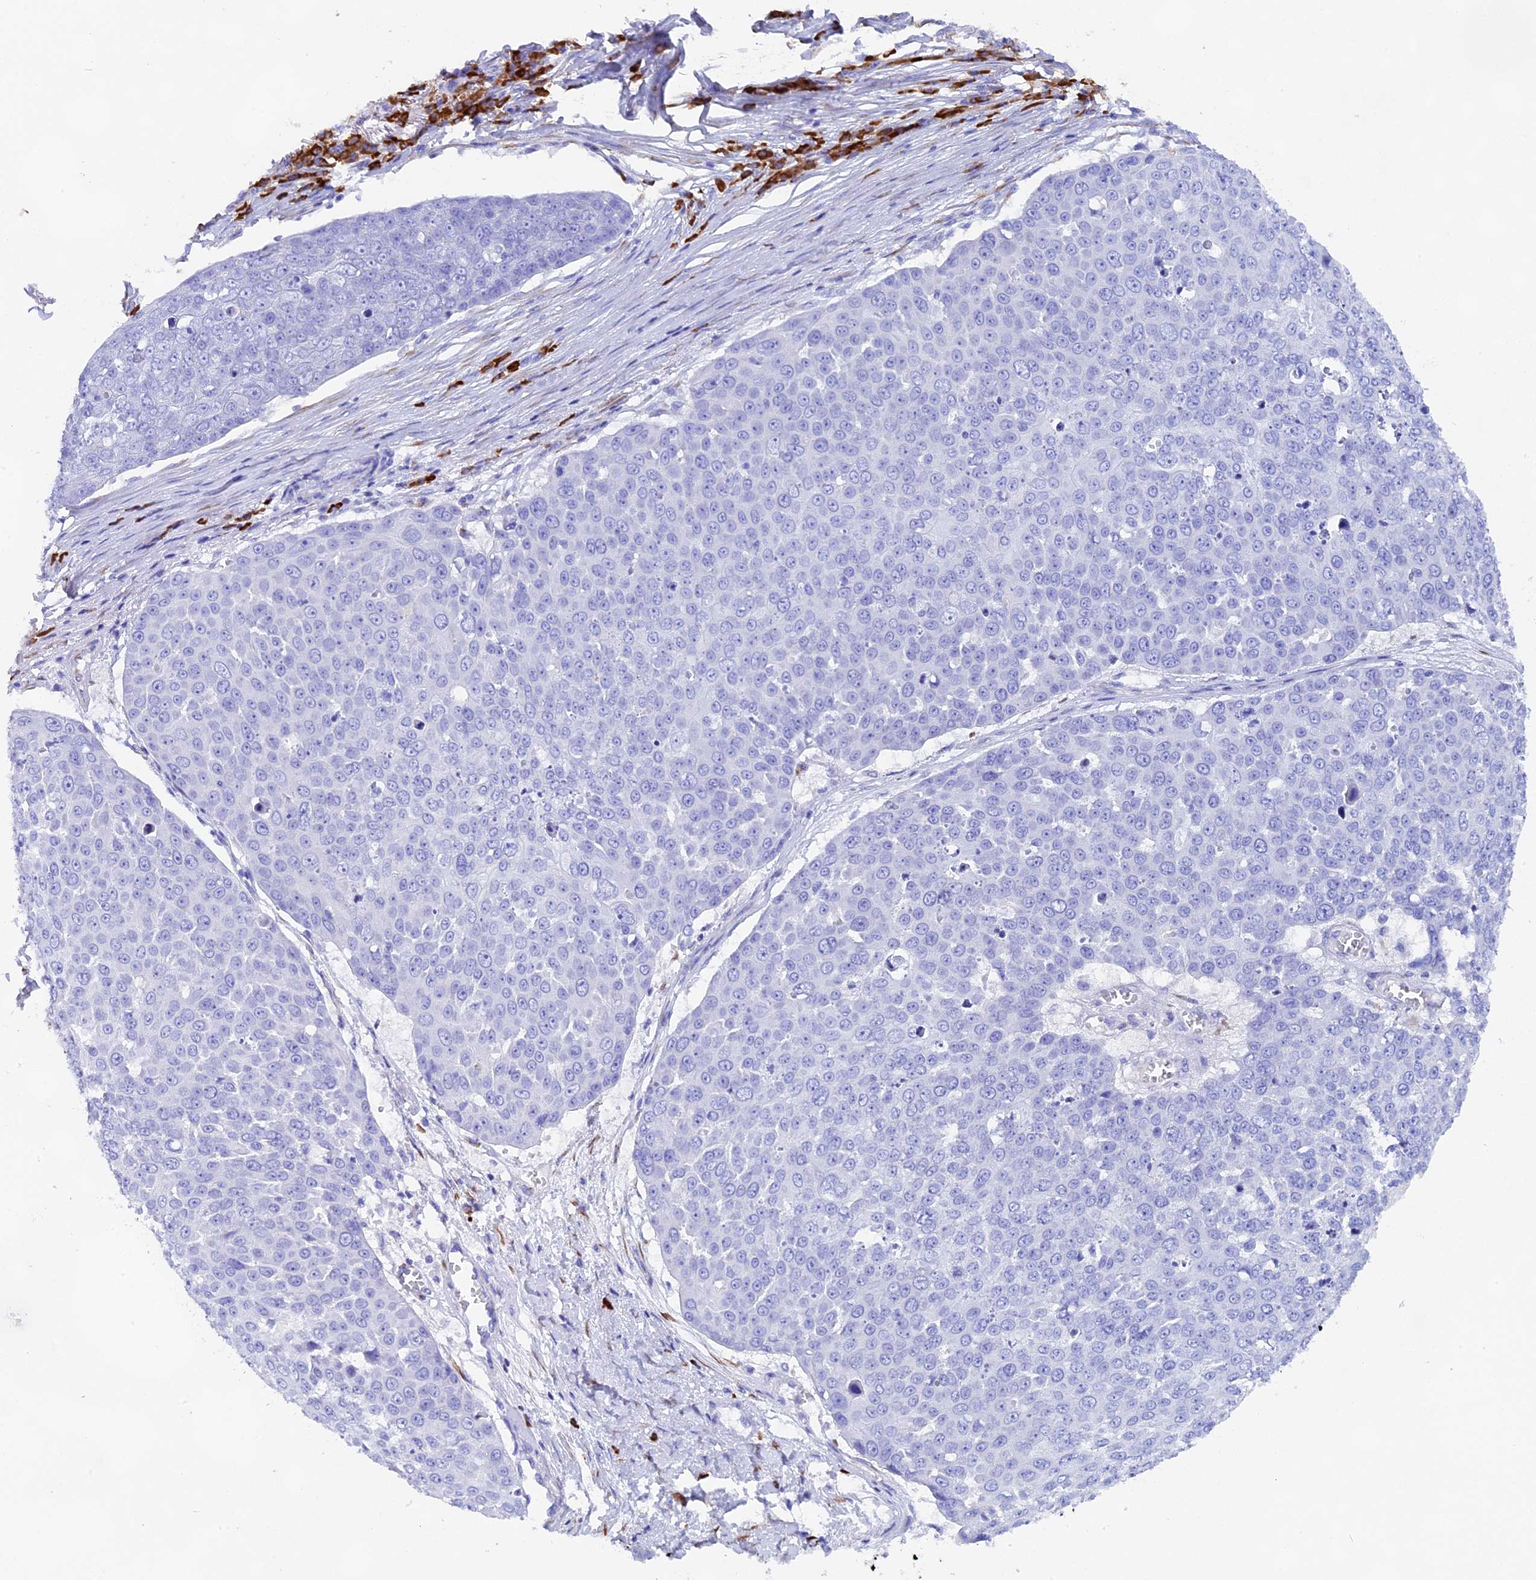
{"staining": {"intensity": "negative", "quantity": "none", "location": "none"}, "tissue": "skin cancer", "cell_type": "Tumor cells", "image_type": "cancer", "snomed": [{"axis": "morphology", "description": "Squamous cell carcinoma, NOS"}, {"axis": "topography", "description": "Skin"}], "caption": "High power microscopy histopathology image of an immunohistochemistry (IHC) histopathology image of skin cancer, revealing no significant positivity in tumor cells.", "gene": "FKBP11", "patient": {"sex": "male", "age": 71}}